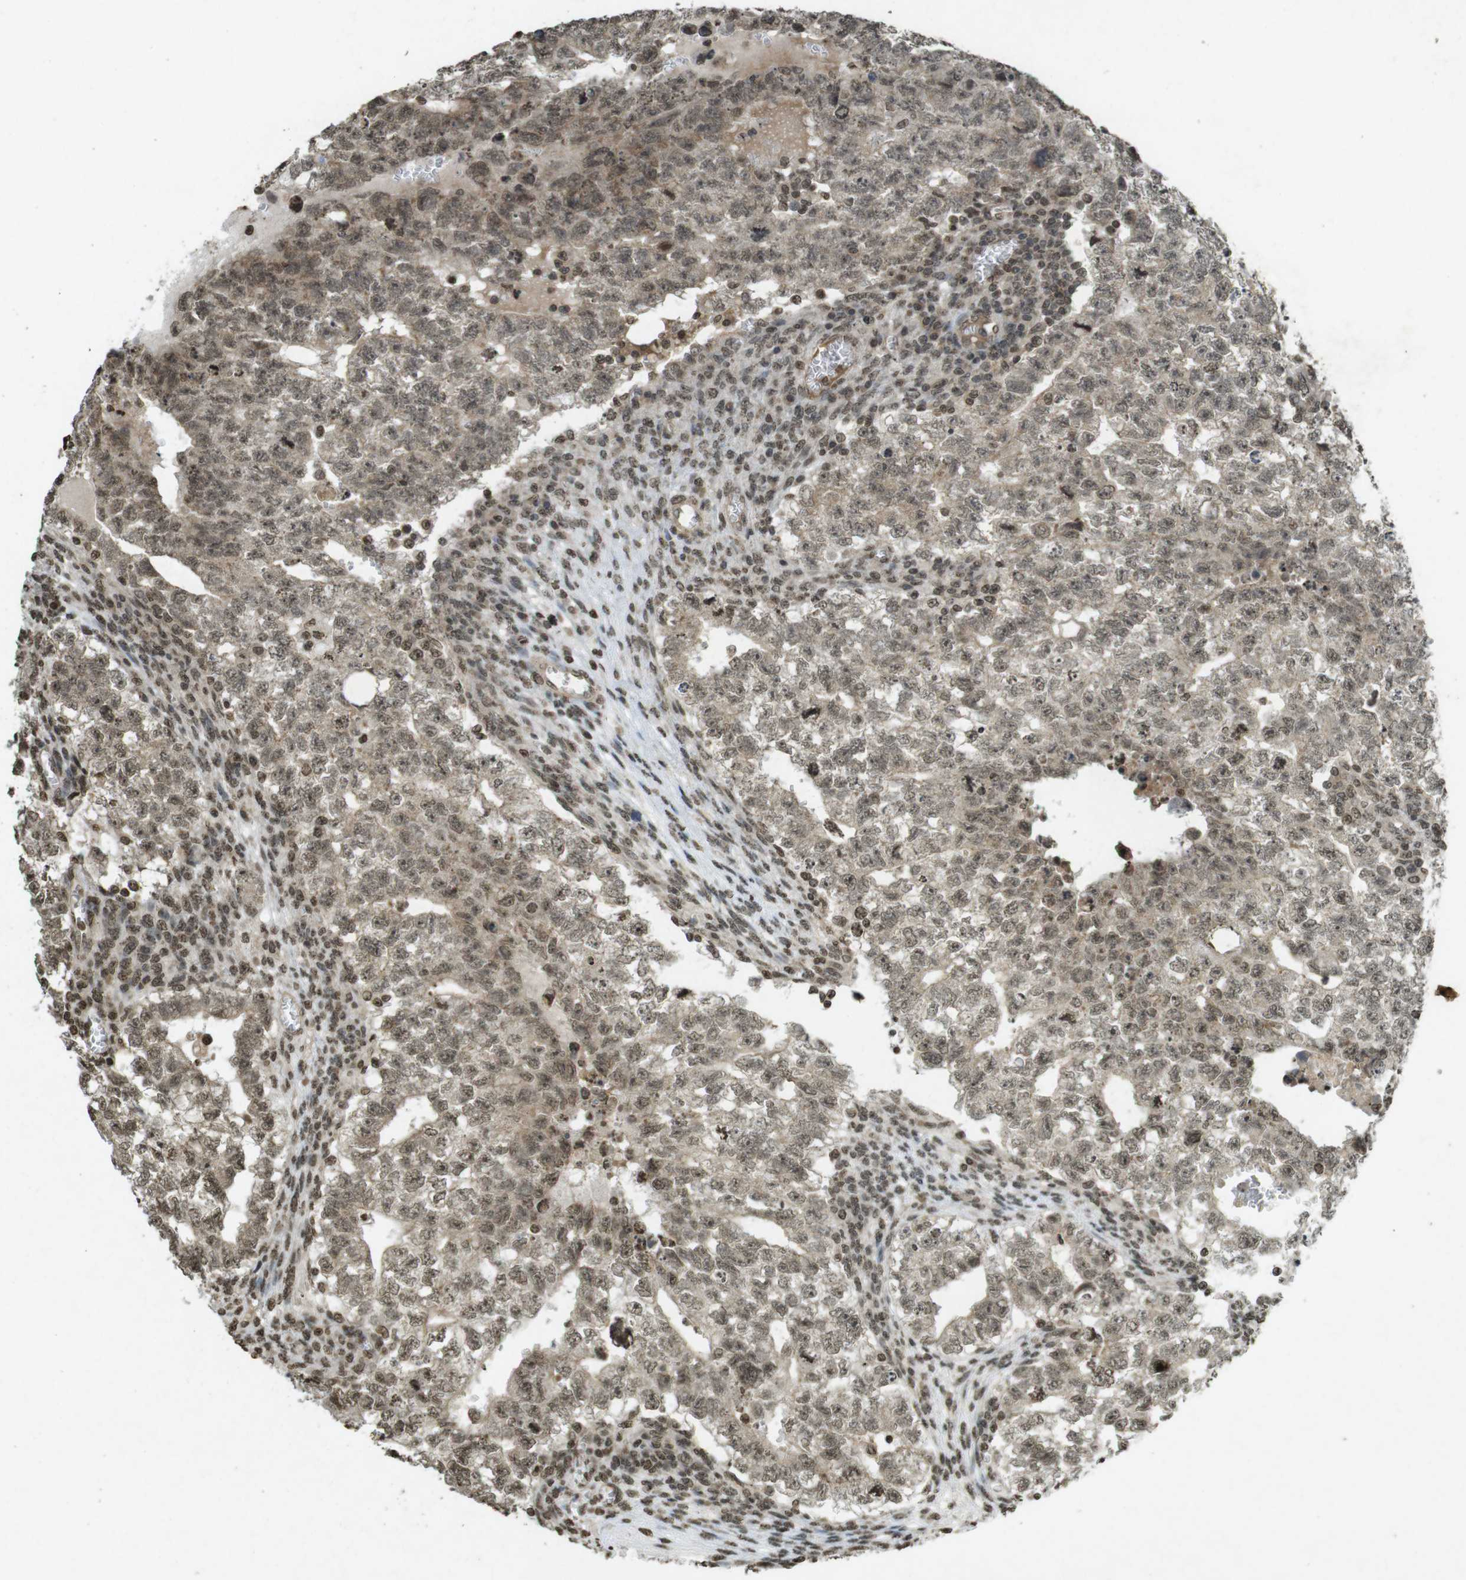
{"staining": {"intensity": "moderate", "quantity": ">75%", "location": "cytoplasmic/membranous,nuclear"}, "tissue": "testis cancer", "cell_type": "Tumor cells", "image_type": "cancer", "snomed": [{"axis": "morphology", "description": "Seminoma, NOS"}, {"axis": "morphology", "description": "Carcinoma, Embryonal, NOS"}, {"axis": "topography", "description": "Testis"}], "caption": "Protein expression analysis of testis cancer (embryonal carcinoma) reveals moderate cytoplasmic/membranous and nuclear positivity in approximately >75% of tumor cells.", "gene": "ORC4", "patient": {"sex": "male", "age": 38}}